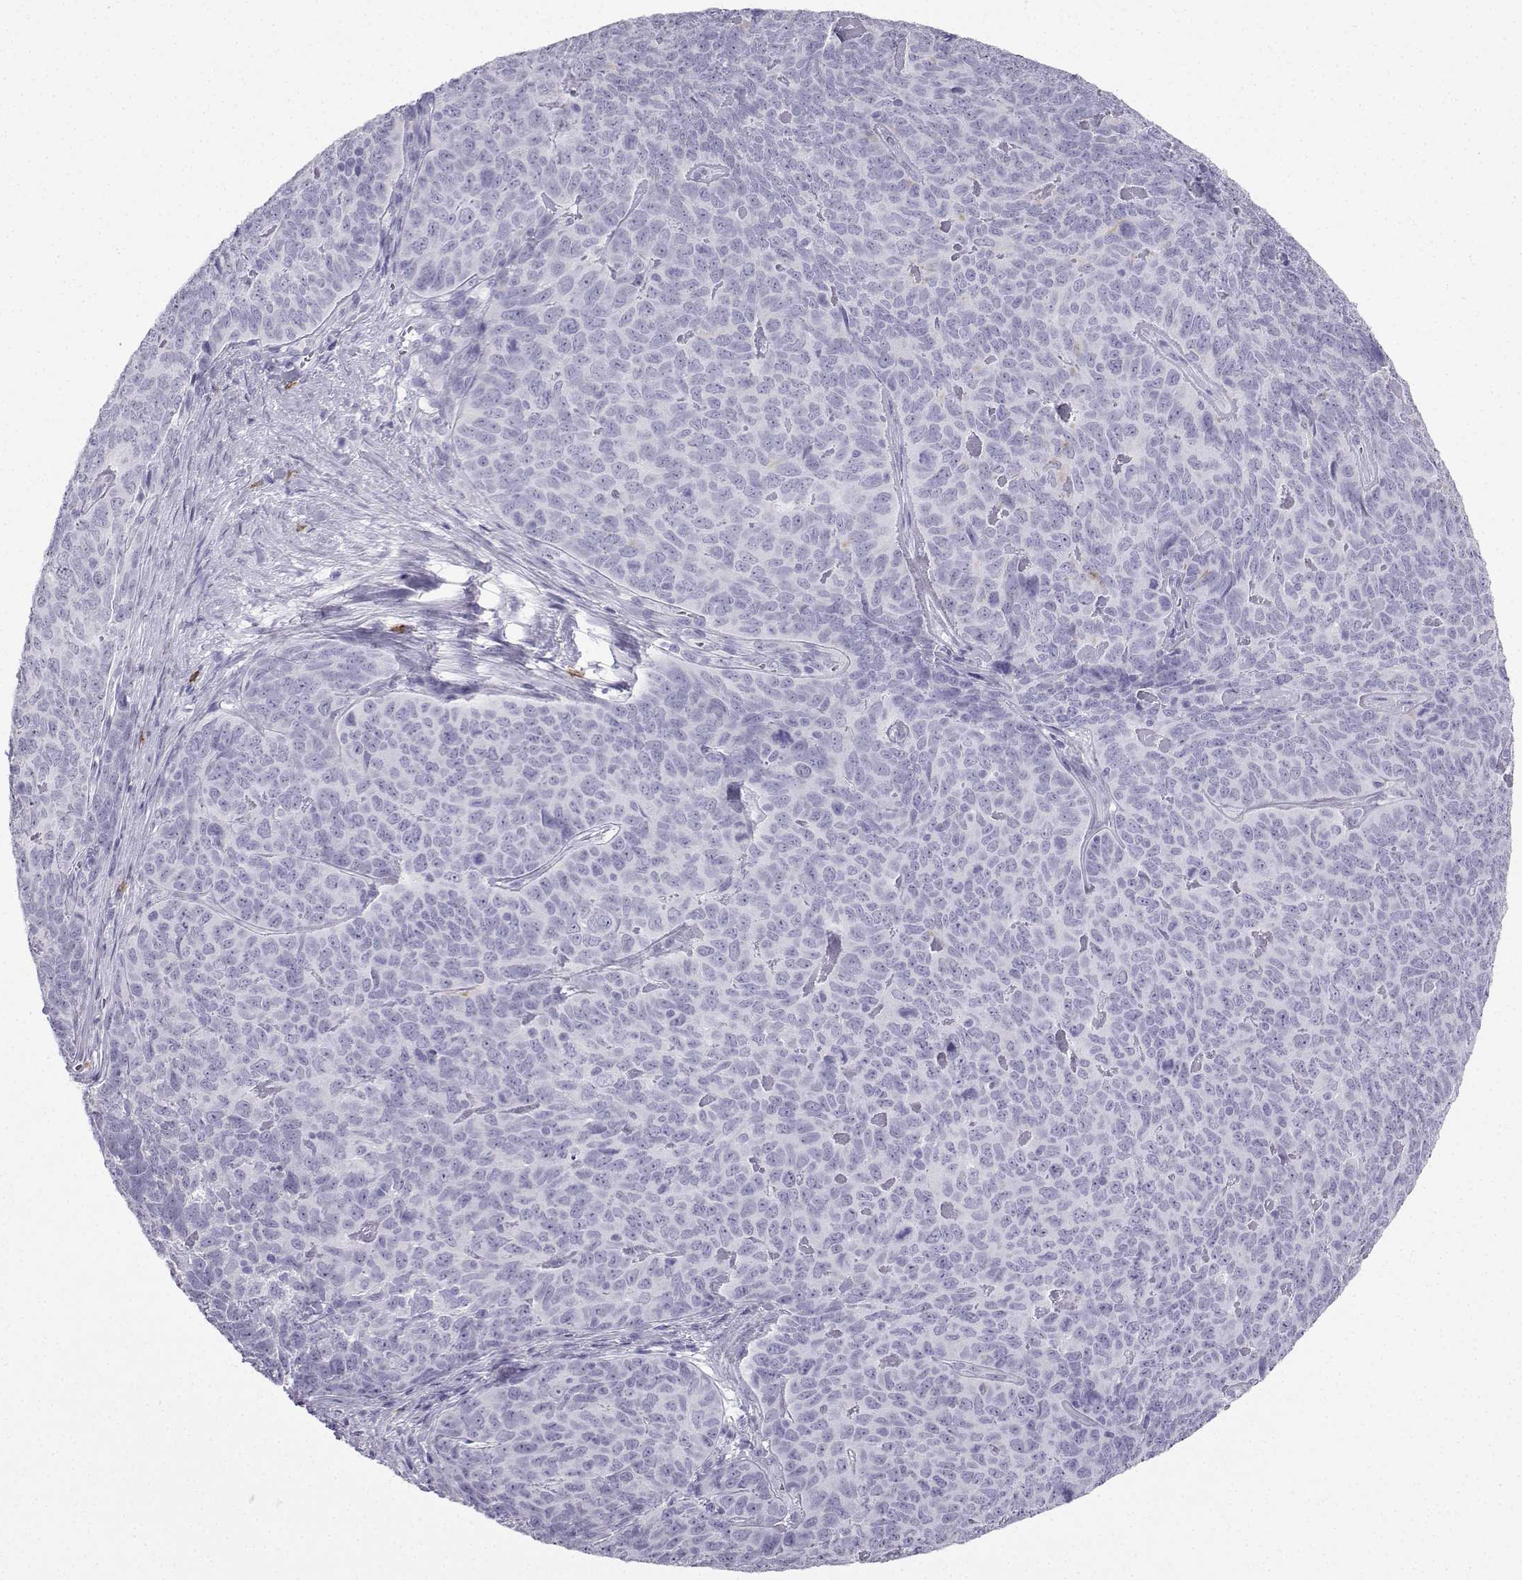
{"staining": {"intensity": "negative", "quantity": "none", "location": "none"}, "tissue": "skin cancer", "cell_type": "Tumor cells", "image_type": "cancer", "snomed": [{"axis": "morphology", "description": "Squamous cell carcinoma, NOS"}, {"axis": "topography", "description": "Skin"}, {"axis": "topography", "description": "Anal"}], "caption": "Tumor cells show no significant protein positivity in skin cancer.", "gene": "SLC18A2", "patient": {"sex": "female", "age": 51}}